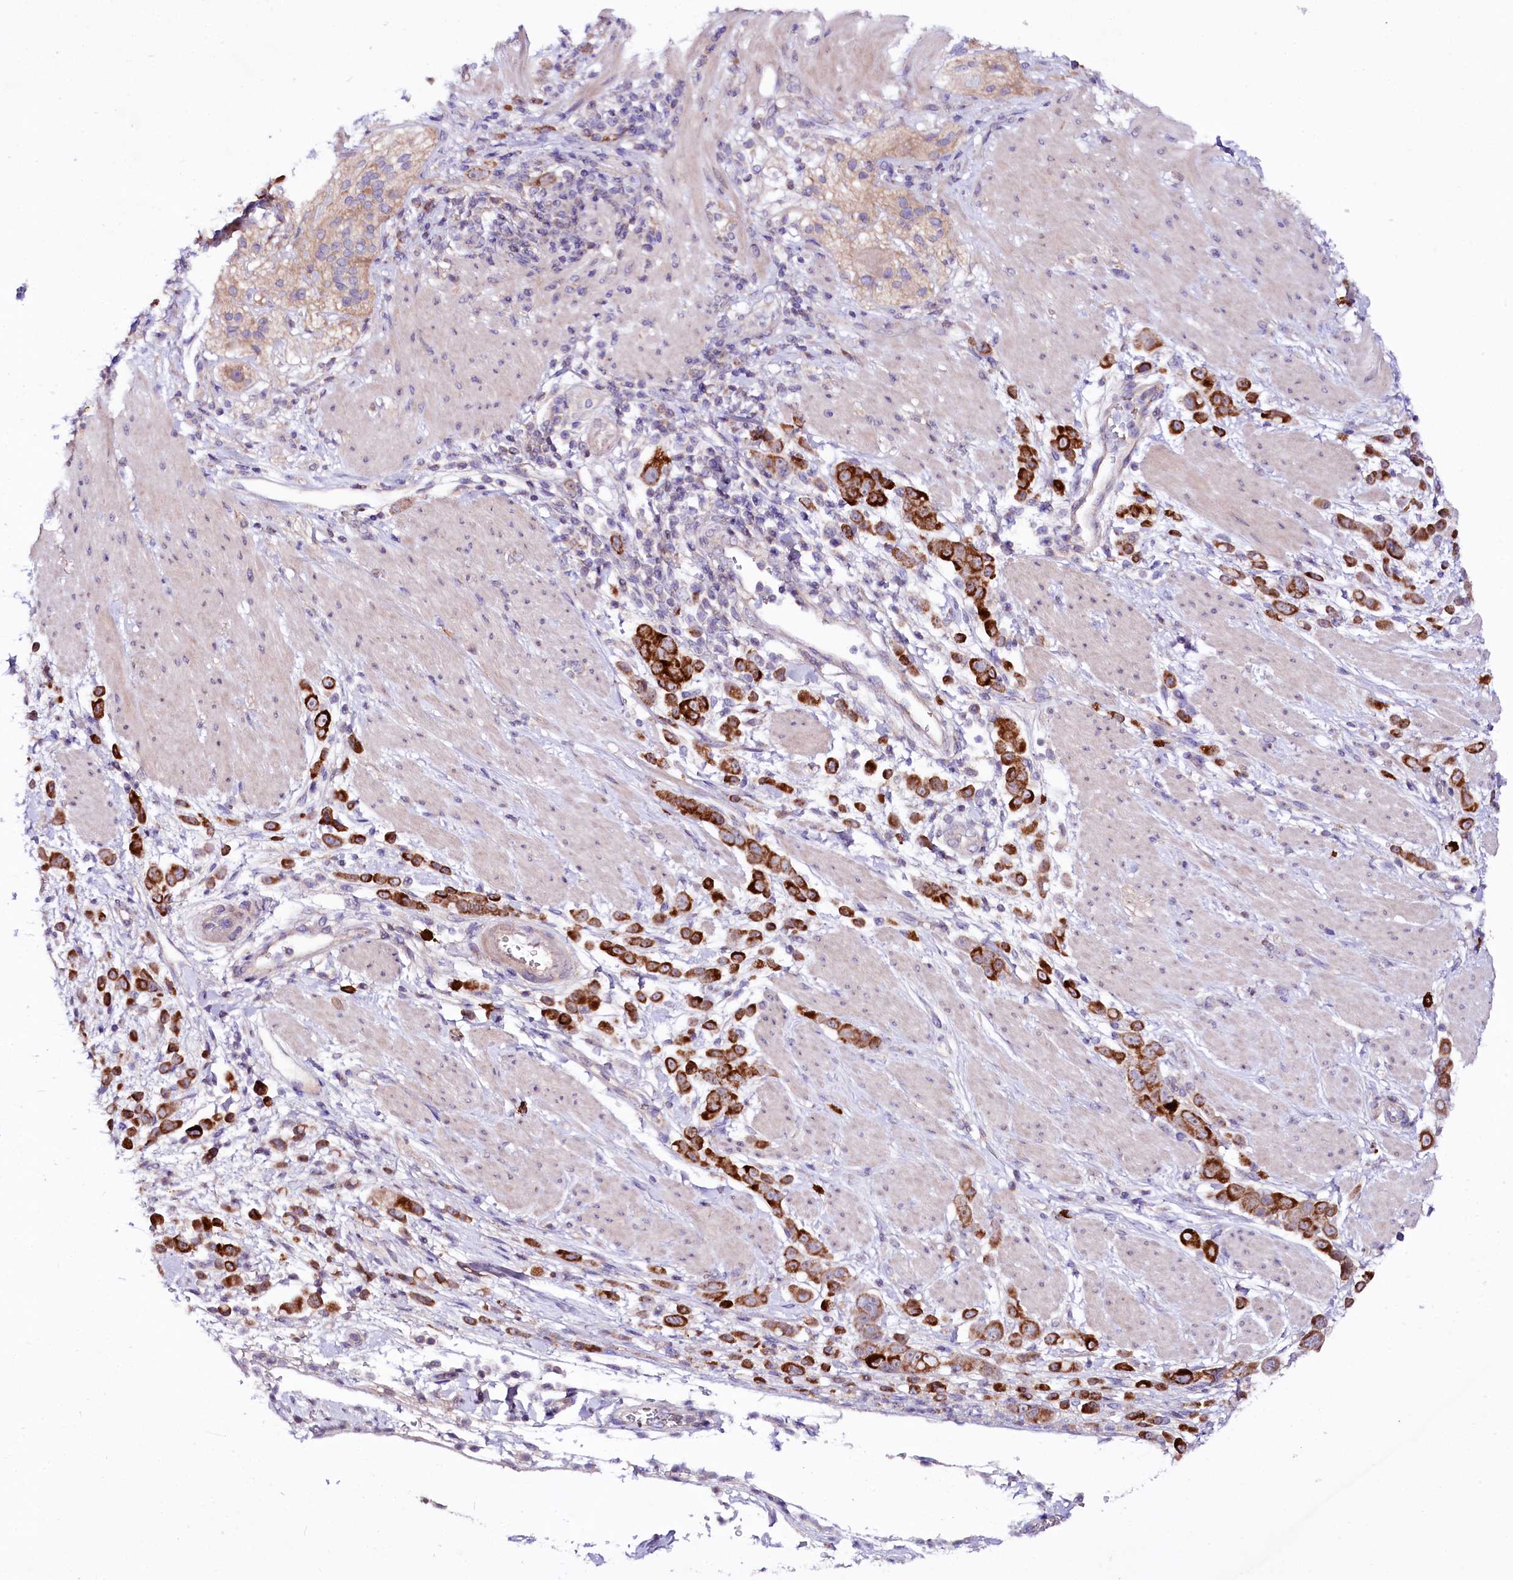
{"staining": {"intensity": "strong", "quantity": ">75%", "location": "cytoplasmic/membranous"}, "tissue": "pancreatic cancer", "cell_type": "Tumor cells", "image_type": "cancer", "snomed": [{"axis": "morphology", "description": "Normal tissue, NOS"}, {"axis": "morphology", "description": "Adenocarcinoma, NOS"}, {"axis": "topography", "description": "Pancreas"}], "caption": "Human pancreatic adenocarcinoma stained for a protein (brown) exhibits strong cytoplasmic/membranous positive staining in approximately >75% of tumor cells.", "gene": "ZNF45", "patient": {"sex": "female", "age": 64}}